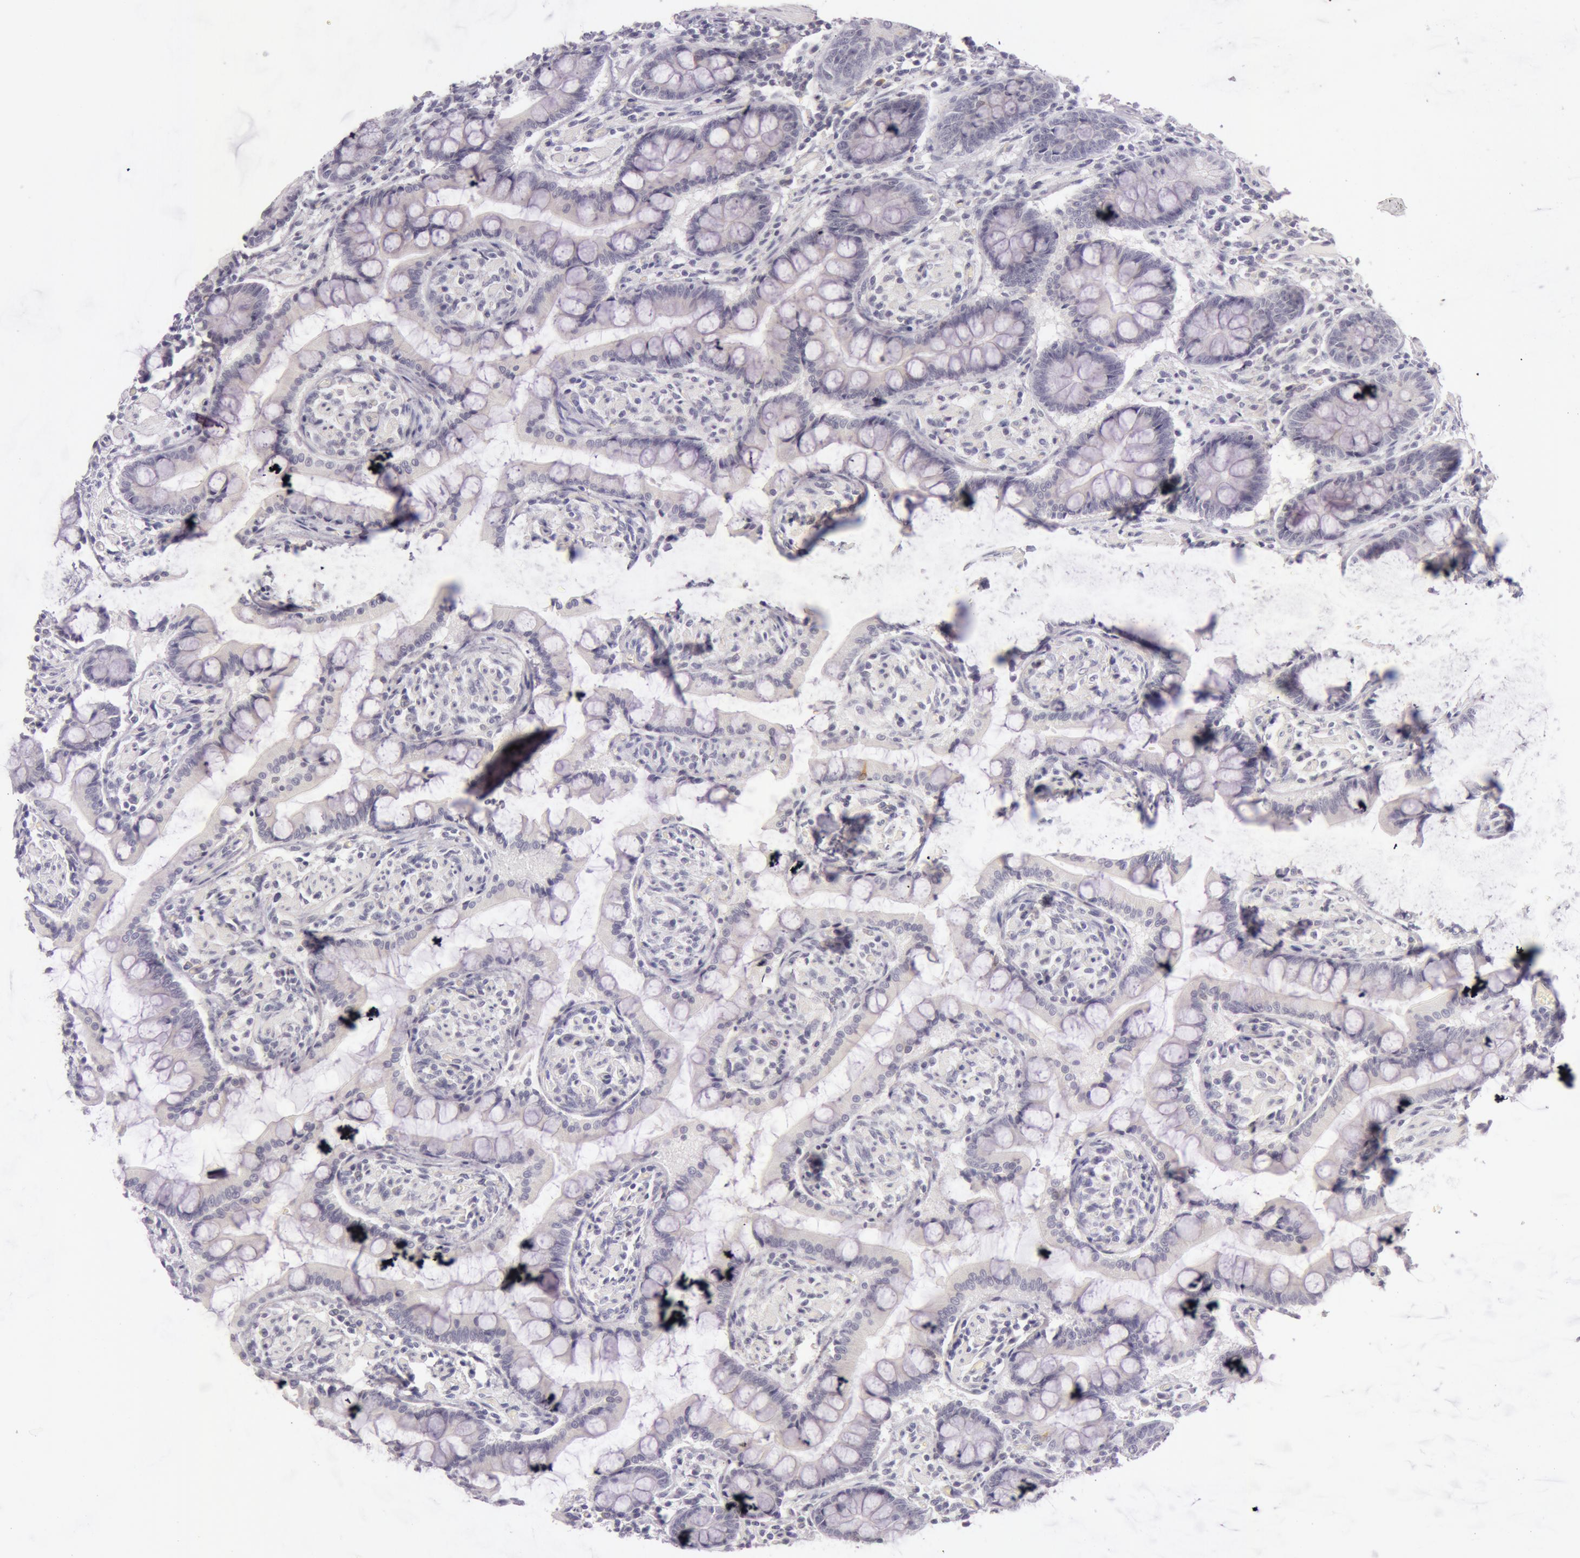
{"staining": {"intensity": "negative", "quantity": "none", "location": "none"}, "tissue": "small intestine", "cell_type": "Glandular cells", "image_type": "normal", "snomed": [{"axis": "morphology", "description": "Normal tissue, NOS"}, {"axis": "topography", "description": "Small intestine"}], "caption": "This is a image of immunohistochemistry staining of benign small intestine, which shows no staining in glandular cells.", "gene": "RBMY1A1", "patient": {"sex": "male", "age": 41}}